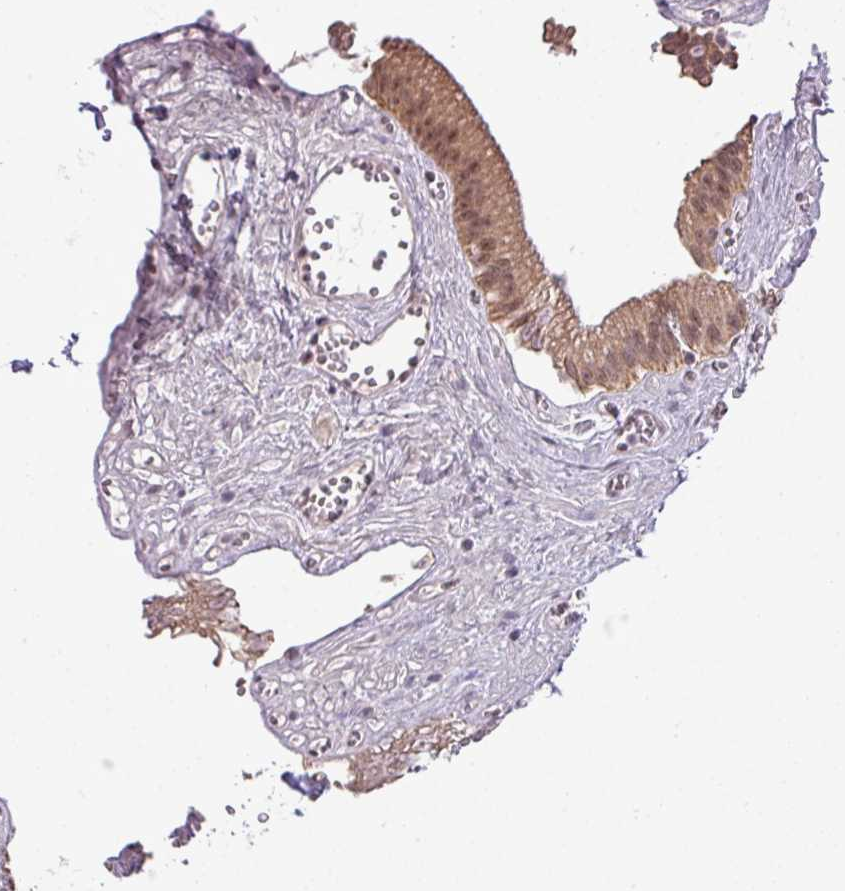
{"staining": {"intensity": "moderate", "quantity": ">75%", "location": "cytoplasmic/membranous,nuclear"}, "tissue": "gallbladder", "cell_type": "Glandular cells", "image_type": "normal", "snomed": [{"axis": "morphology", "description": "Normal tissue, NOS"}, {"axis": "topography", "description": "Gallbladder"}, {"axis": "topography", "description": "Peripheral nerve tissue"}], "caption": "About >75% of glandular cells in unremarkable gallbladder demonstrate moderate cytoplasmic/membranous,nuclear protein positivity as visualized by brown immunohistochemical staining.", "gene": "ZNF217", "patient": {"sex": "male", "age": 17}}